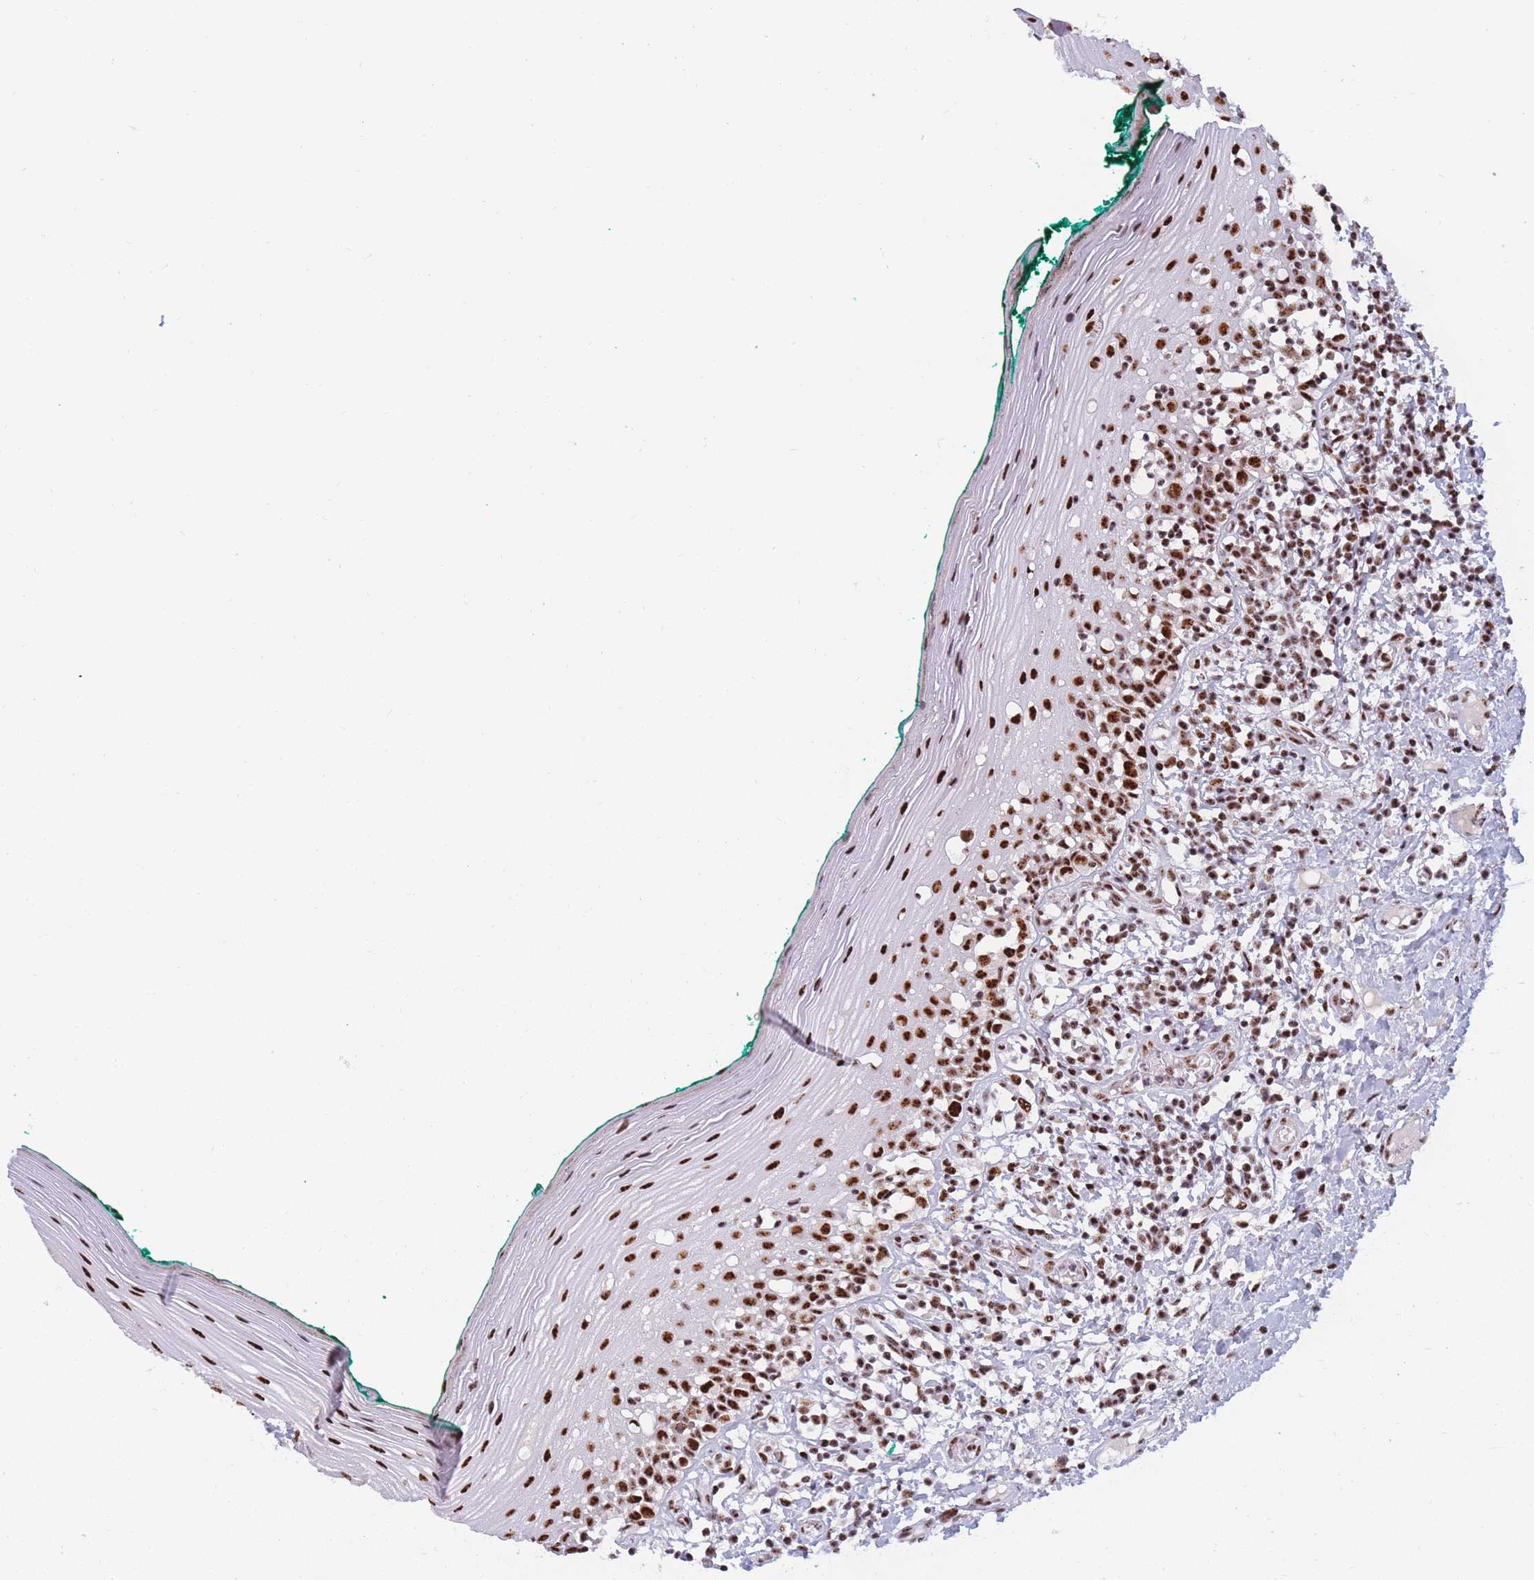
{"staining": {"intensity": "strong", "quantity": ">75%", "location": "nuclear"}, "tissue": "oral mucosa", "cell_type": "Squamous epithelial cells", "image_type": "normal", "snomed": [{"axis": "morphology", "description": "Normal tissue, NOS"}, {"axis": "topography", "description": "Oral tissue"}], "caption": "A photomicrograph of oral mucosa stained for a protein shows strong nuclear brown staining in squamous epithelial cells. (Brightfield microscopy of DAB IHC at high magnification).", "gene": "TMEM35B", "patient": {"sex": "female", "age": 83}}